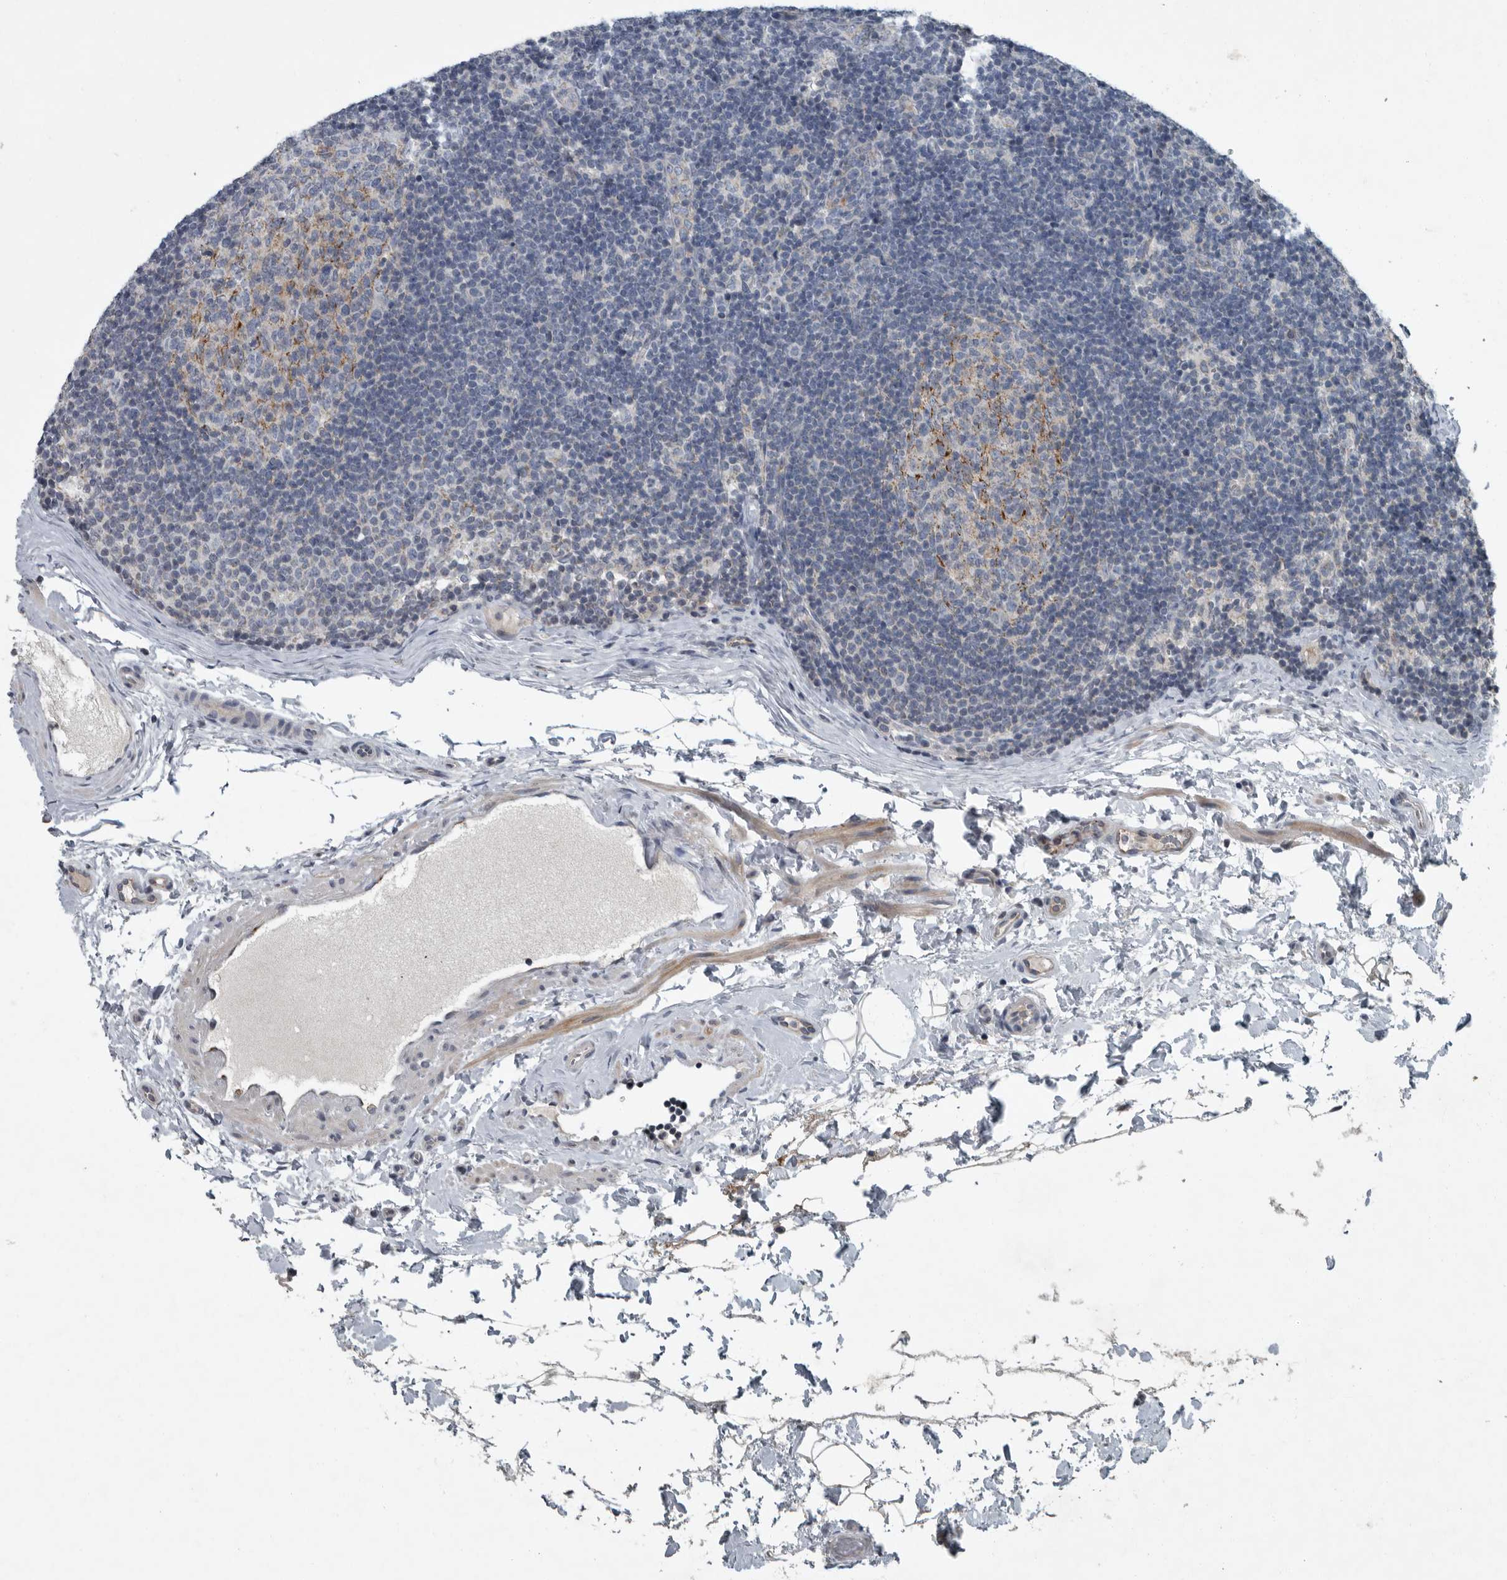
{"staining": {"intensity": "negative", "quantity": "none", "location": "none"}, "tissue": "lymph node", "cell_type": "Germinal center cells", "image_type": "normal", "snomed": [{"axis": "morphology", "description": "Normal tissue, NOS"}, {"axis": "topography", "description": "Lymph node"}], "caption": "This is an immunohistochemistry image of unremarkable lymph node. There is no staining in germinal center cells.", "gene": "MPP3", "patient": {"sex": "female", "age": 22}}